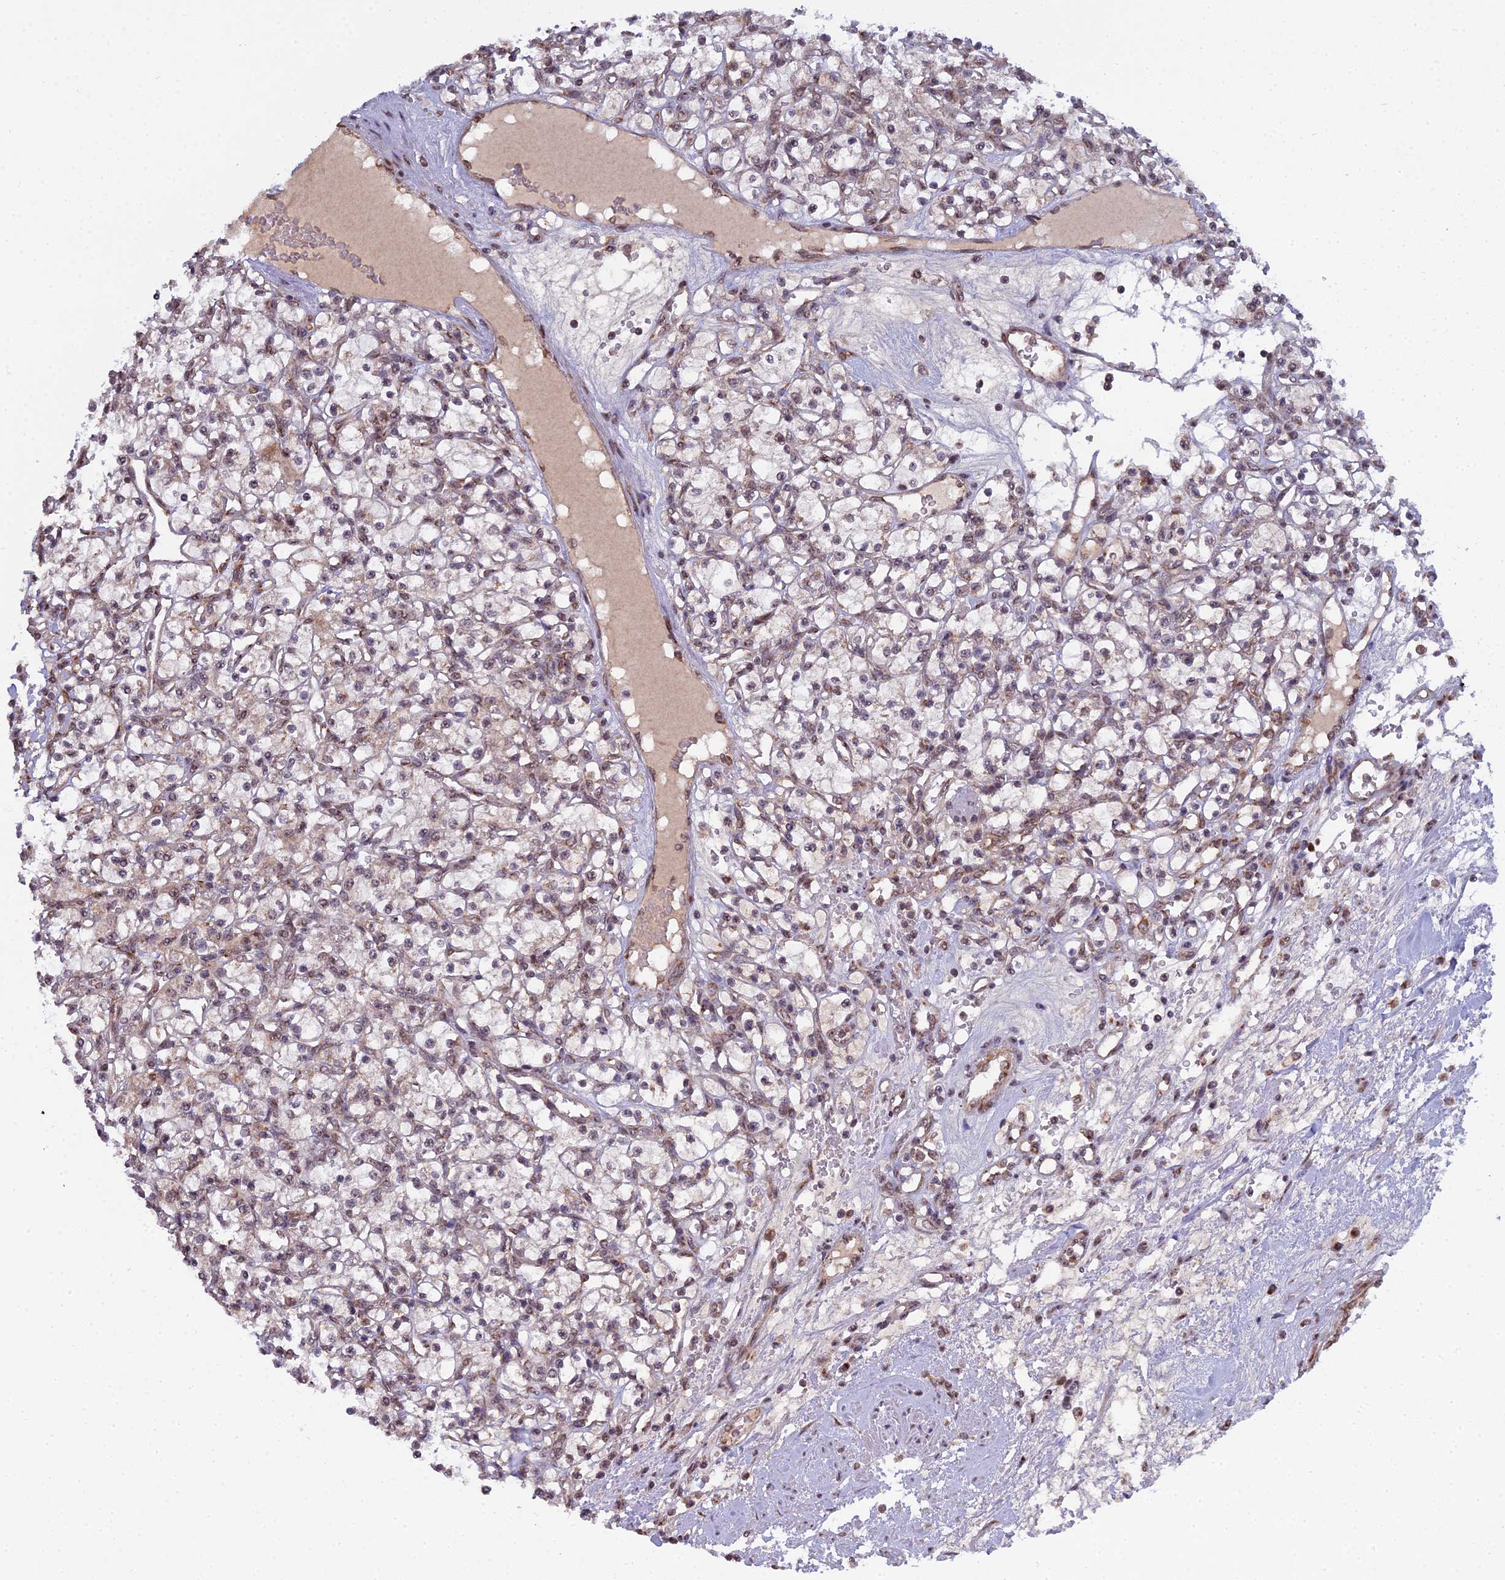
{"staining": {"intensity": "weak", "quantity": "25%-75%", "location": "nuclear"}, "tissue": "renal cancer", "cell_type": "Tumor cells", "image_type": "cancer", "snomed": [{"axis": "morphology", "description": "Adenocarcinoma, NOS"}, {"axis": "topography", "description": "Kidney"}], "caption": "High-power microscopy captured an immunohistochemistry image of renal cancer, revealing weak nuclear positivity in about 25%-75% of tumor cells.", "gene": "MEOX1", "patient": {"sex": "female", "age": 59}}